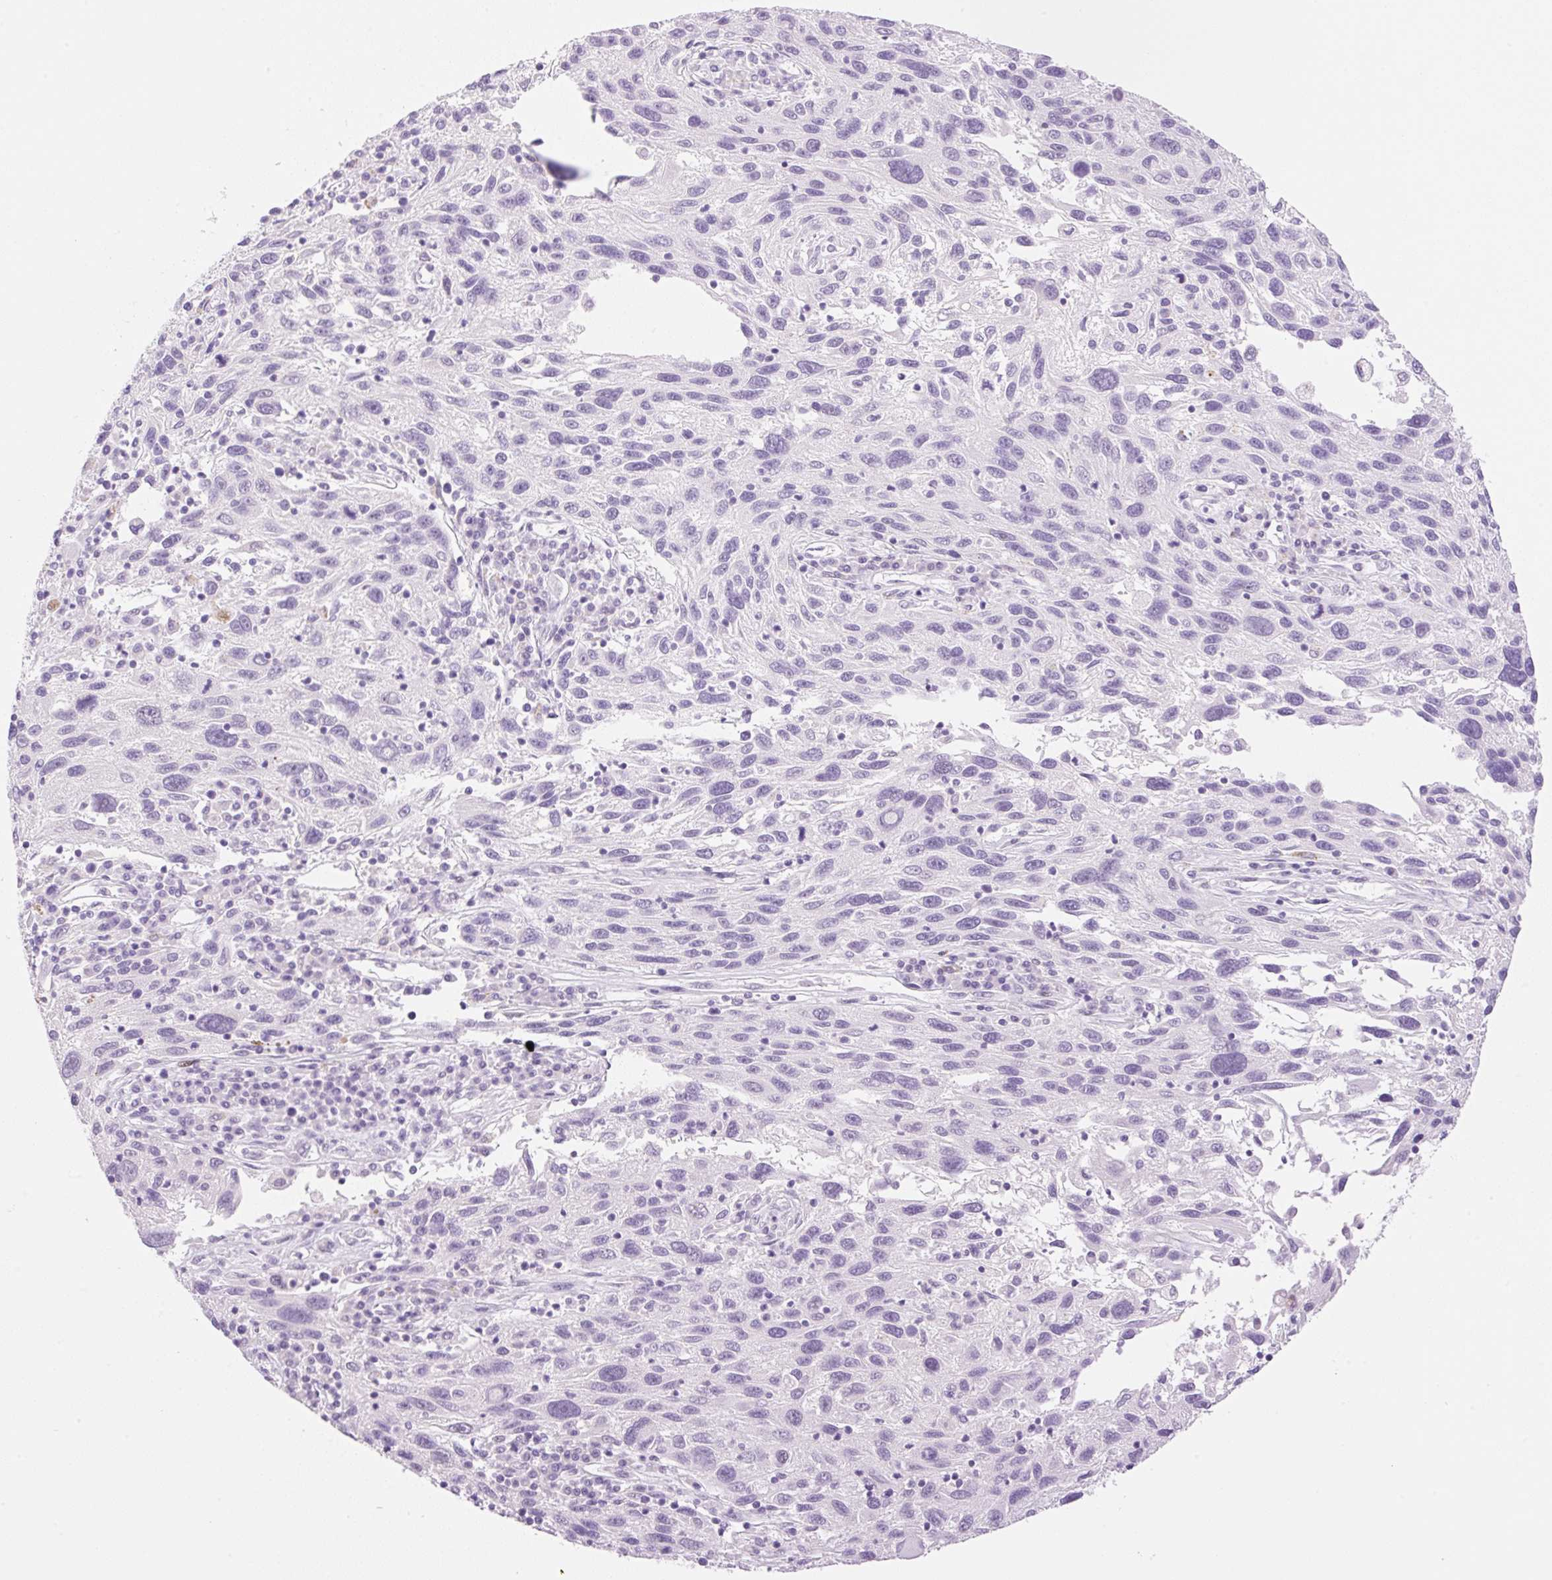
{"staining": {"intensity": "negative", "quantity": "none", "location": "none"}, "tissue": "melanoma", "cell_type": "Tumor cells", "image_type": "cancer", "snomed": [{"axis": "morphology", "description": "Malignant melanoma, NOS"}, {"axis": "topography", "description": "Skin"}], "caption": "Micrograph shows no significant protein positivity in tumor cells of malignant melanoma.", "gene": "SP140L", "patient": {"sex": "male", "age": 53}}